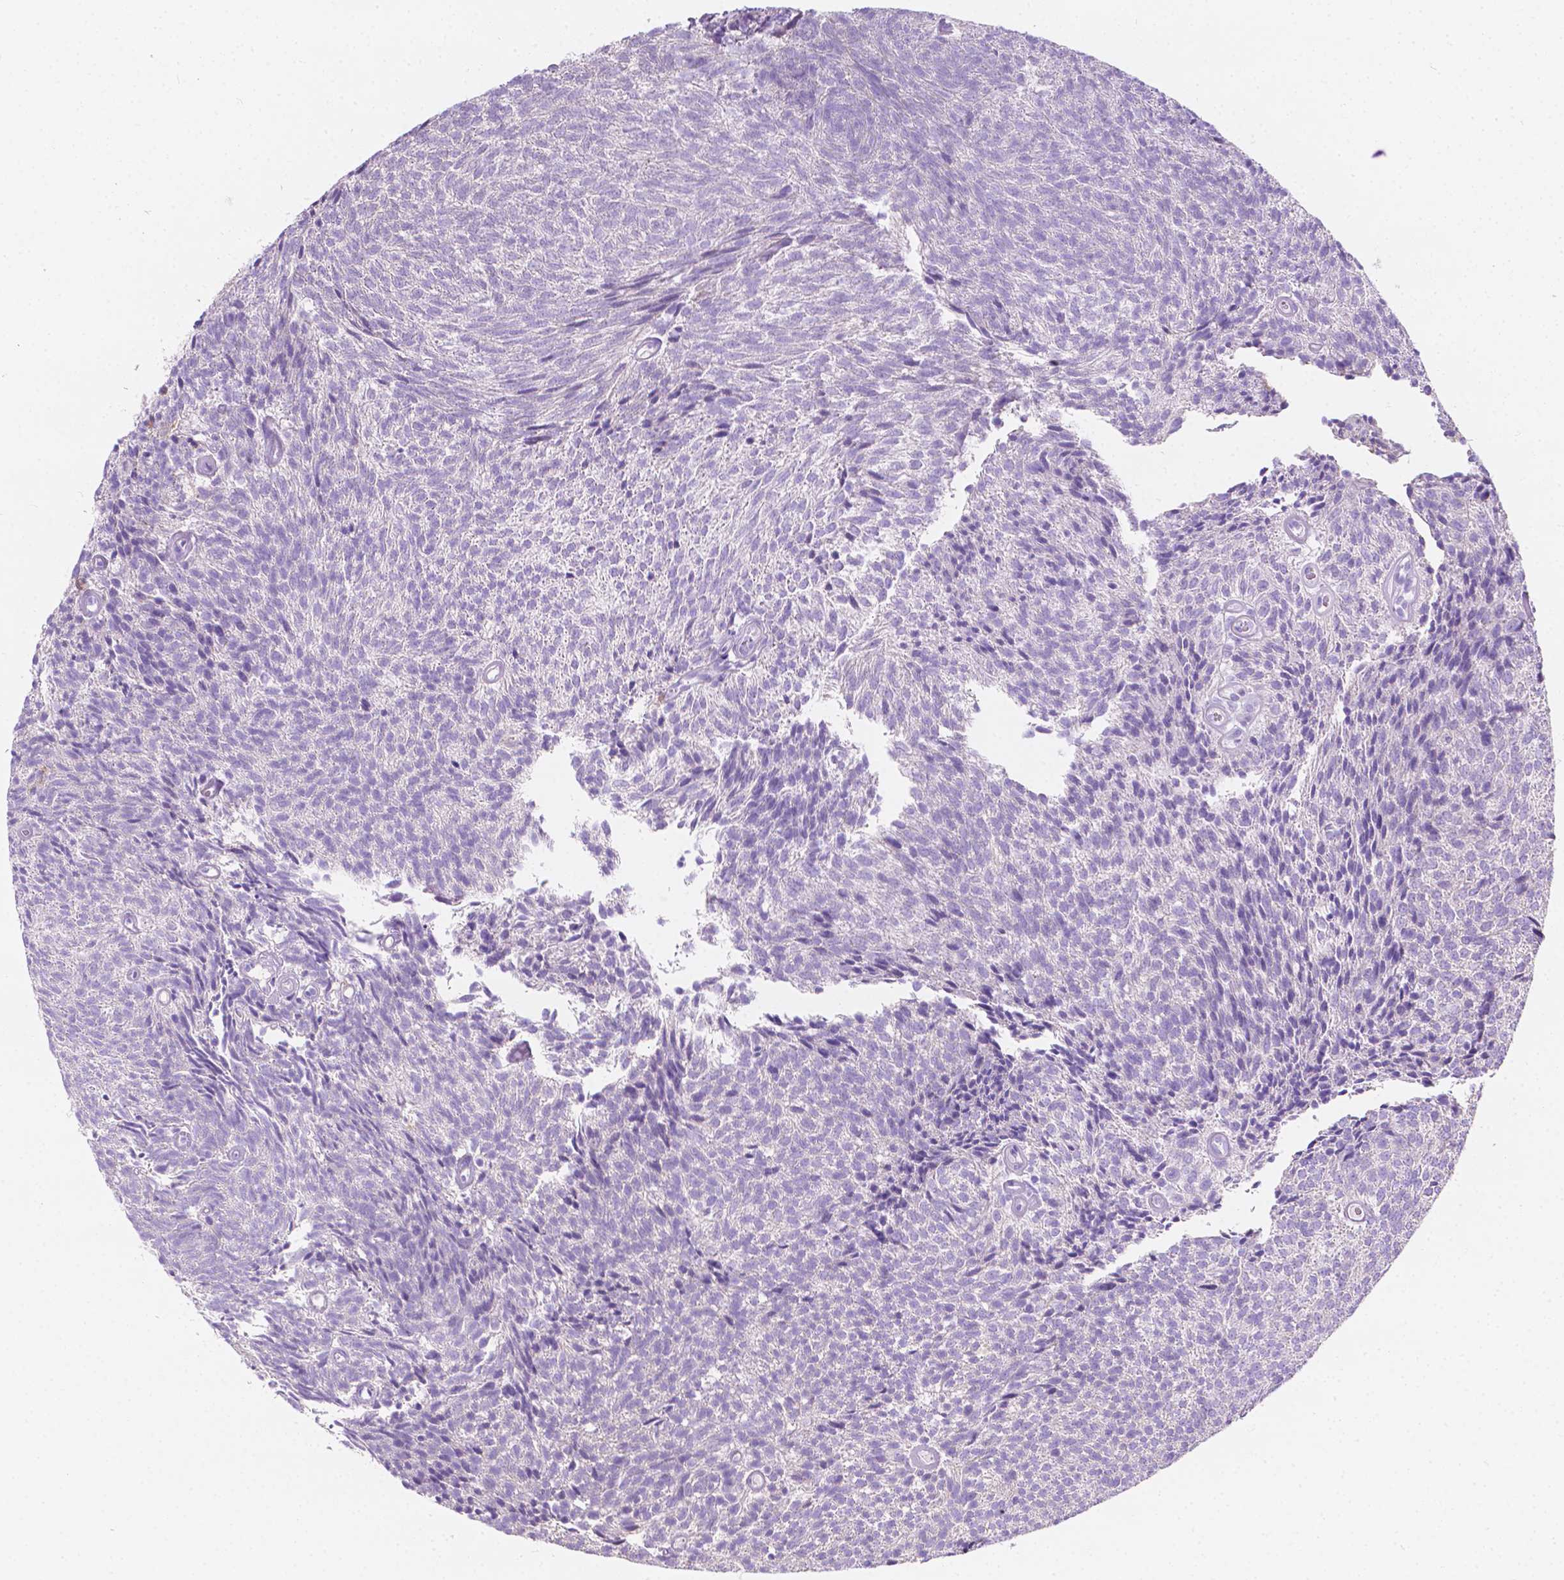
{"staining": {"intensity": "negative", "quantity": "none", "location": "none"}, "tissue": "urothelial cancer", "cell_type": "Tumor cells", "image_type": "cancer", "snomed": [{"axis": "morphology", "description": "Urothelial carcinoma, Low grade"}, {"axis": "topography", "description": "Urinary bladder"}], "caption": "Immunohistochemistry micrograph of human urothelial cancer stained for a protein (brown), which reveals no staining in tumor cells.", "gene": "GNAO1", "patient": {"sex": "male", "age": 77}}